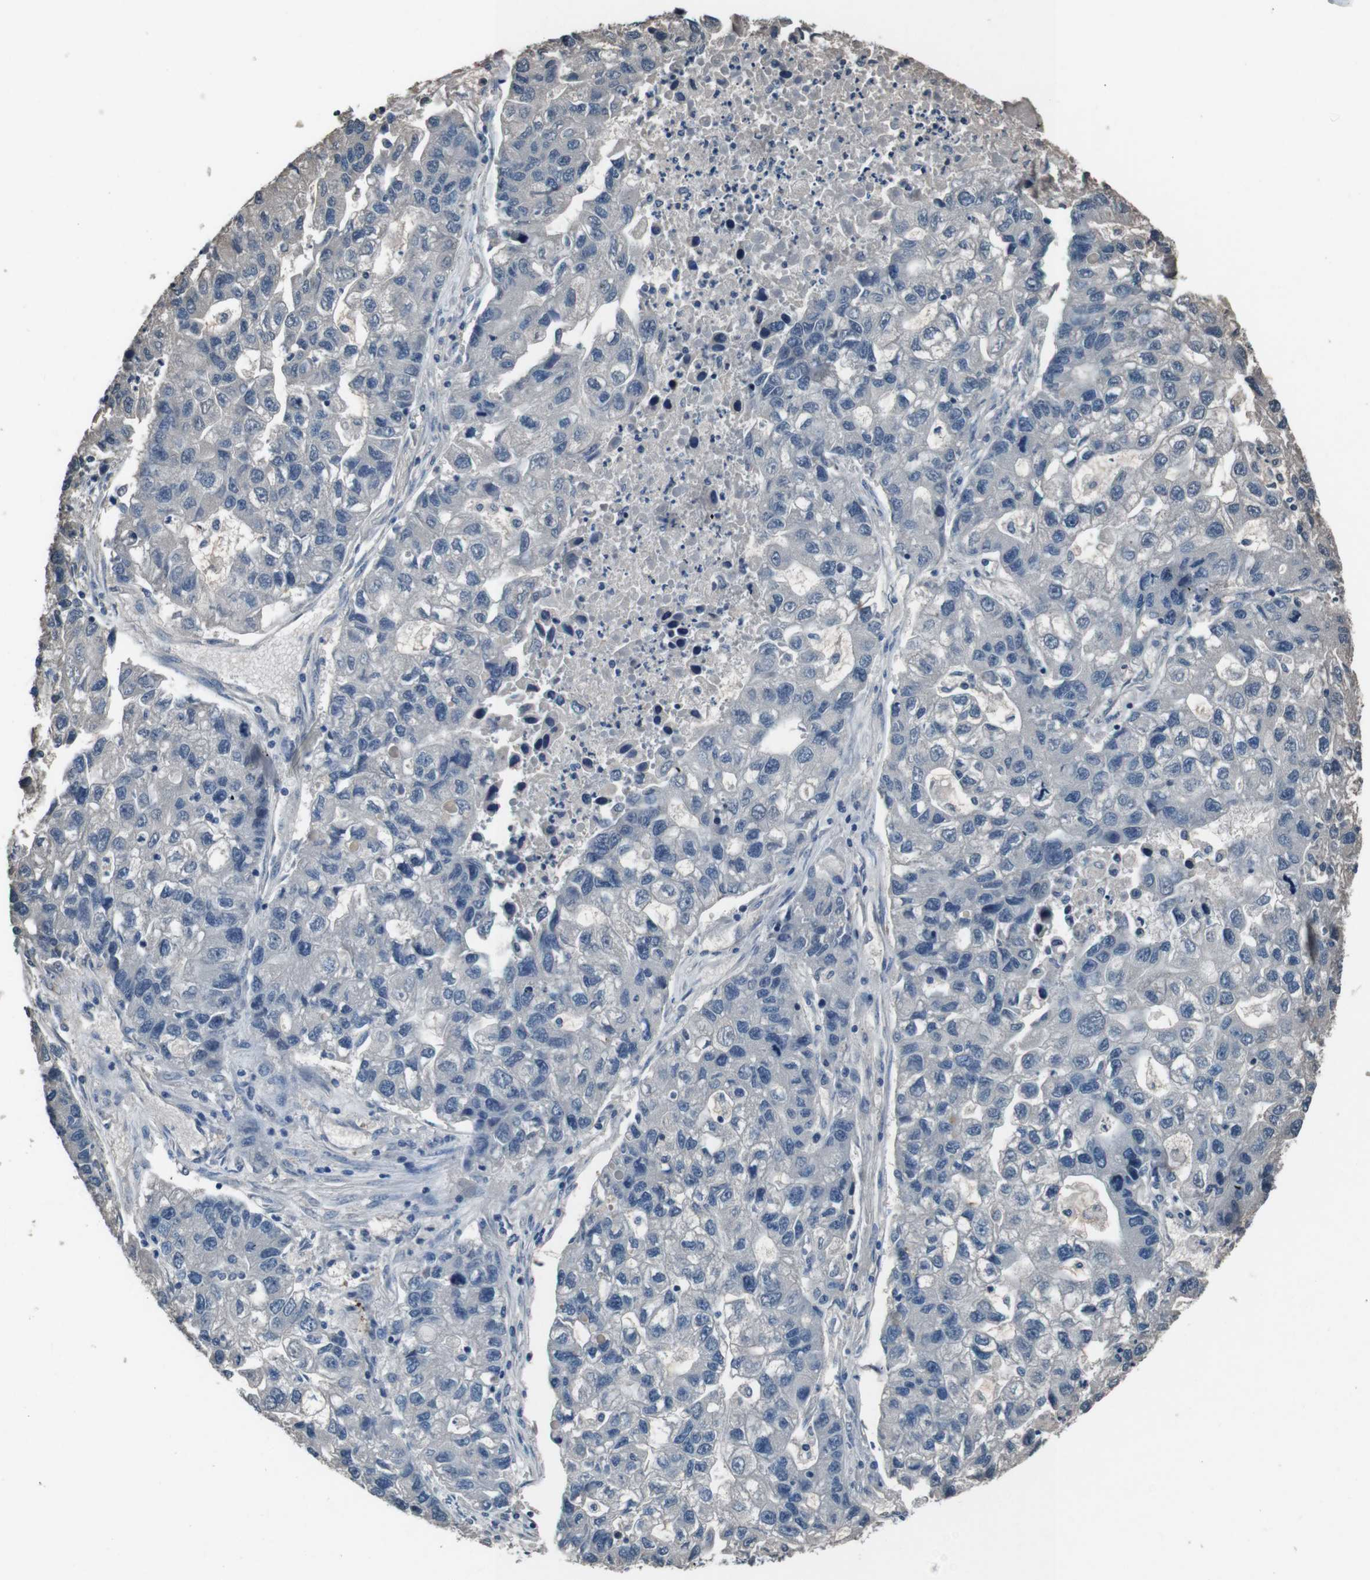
{"staining": {"intensity": "weak", "quantity": "<25%", "location": "cytoplasmic/membranous"}, "tissue": "lung cancer", "cell_type": "Tumor cells", "image_type": "cancer", "snomed": [{"axis": "morphology", "description": "Adenocarcinoma, NOS"}, {"axis": "topography", "description": "Lung"}], "caption": "The IHC histopathology image has no significant staining in tumor cells of lung adenocarcinoma tissue. (DAB immunohistochemistry visualized using brightfield microscopy, high magnification).", "gene": "LEP", "patient": {"sex": "female", "age": 51}}